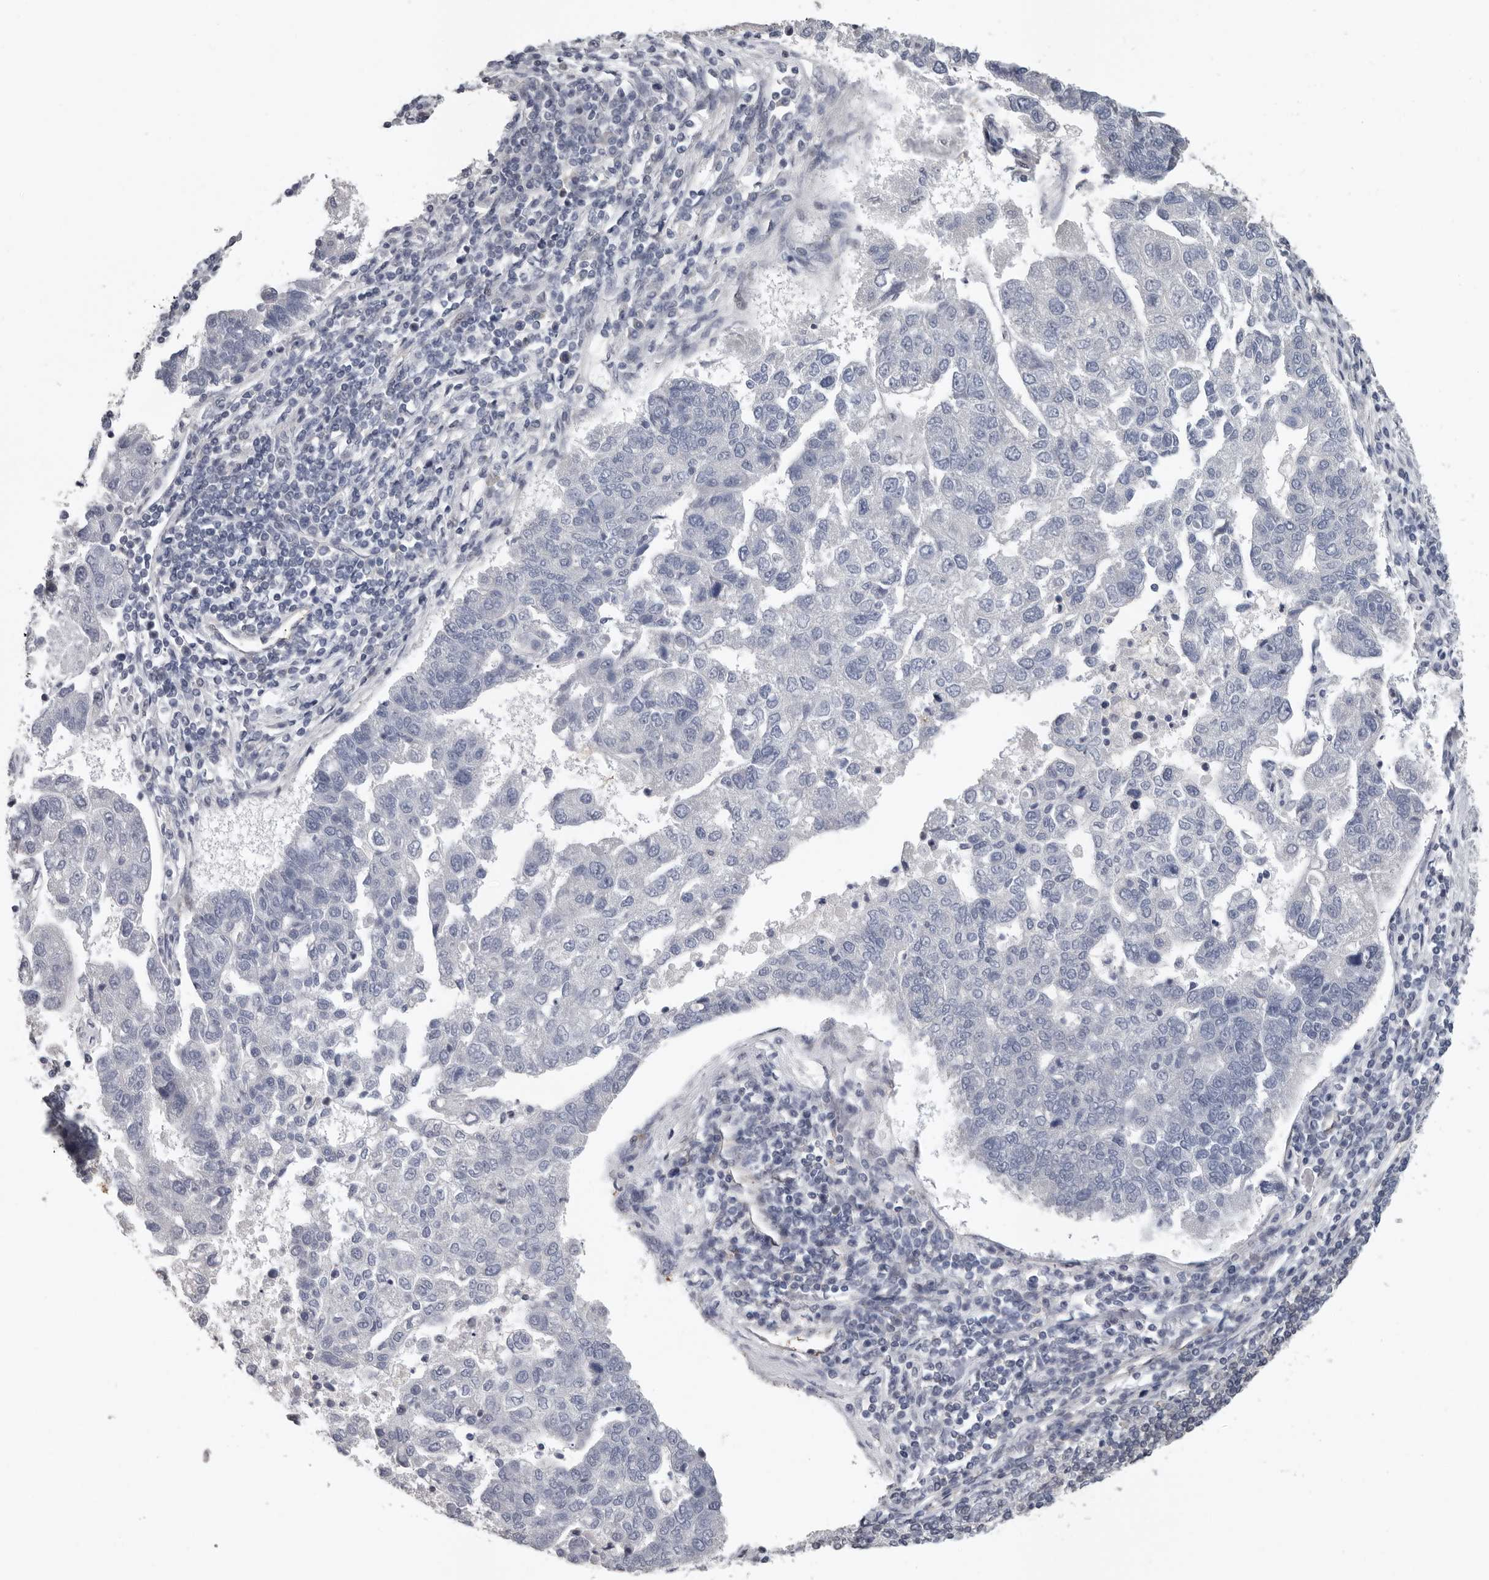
{"staining": {"intensity": "negative", "quantity": "none", "location": "none"}, "tissue": "pancreatic cancer", "cell_type": "Tumor cells", "image_type": "cancer", "snomed": [{"axis": "morphology", "description": "Adenocarcinoma, NOS"}, {"axis": "topography", "description": "Pancreas"}], "caption": "Adenocarcinoma (pancreatic) was stained to show a protein in brown. There is no significant positivity in tumor cells.", "gene": "RALGPS2", "patient": {"sex": "female", "age": 61}}